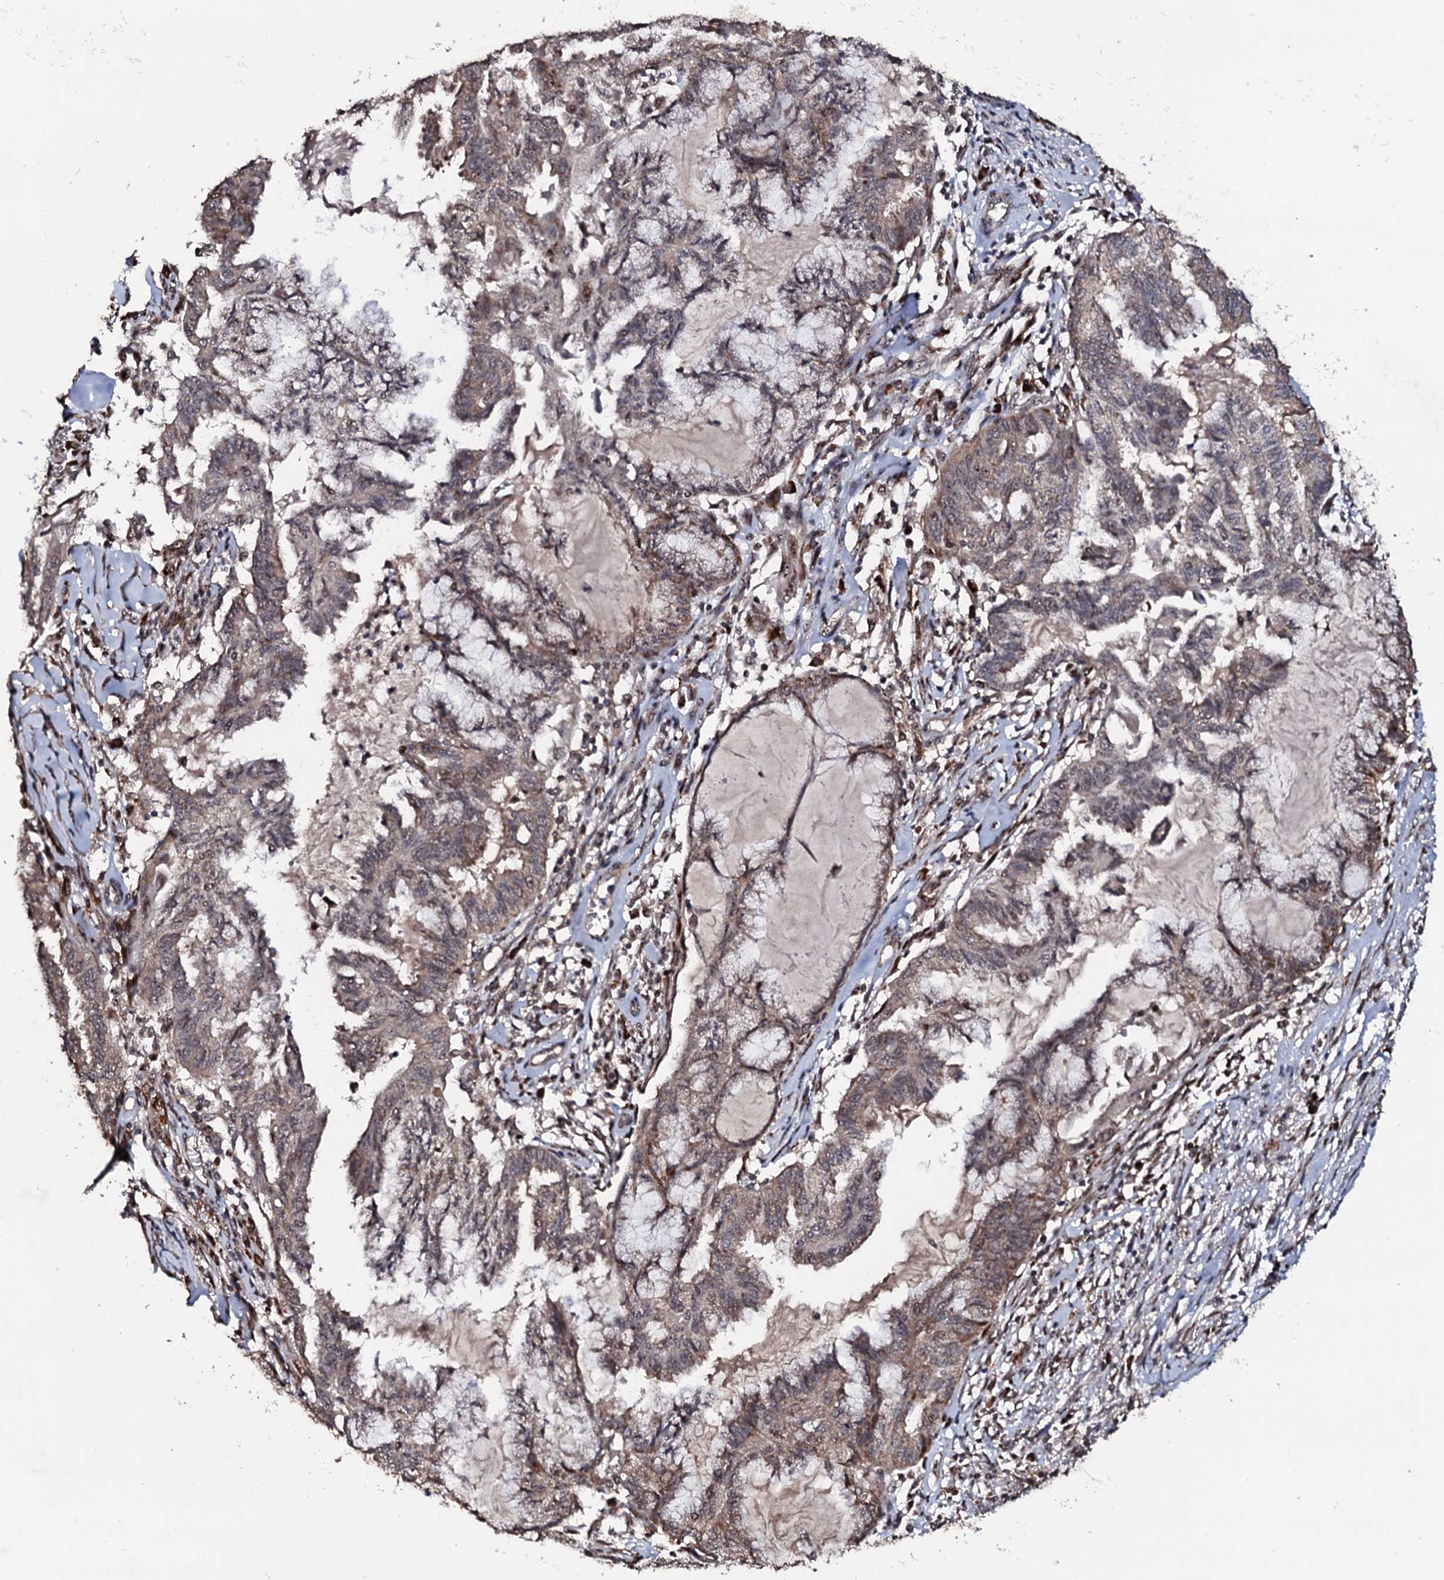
{"staining": {"intensity": "weak", "quantity": ">75%", "location": "cytoplasmic/membranous"}, "tissue": "endometrial cancer", "cell_type": "Tumor cells", "image_type": "cancer", "snomed": [{"axis": "morphology", "description": "Adenocarcinoma, NOS"}, {"axis": "topography", "description": "Endometrium"}], "caption": "DAB (3,3'-diaminobenzidine) immunohistochemical staining of endometrial cancer reveals weak cytoplasmic/membranous protein staining in about >75% of tumor cells.", "gene": "FAM111A", "patient": {"sex": "female", "age": 86}}